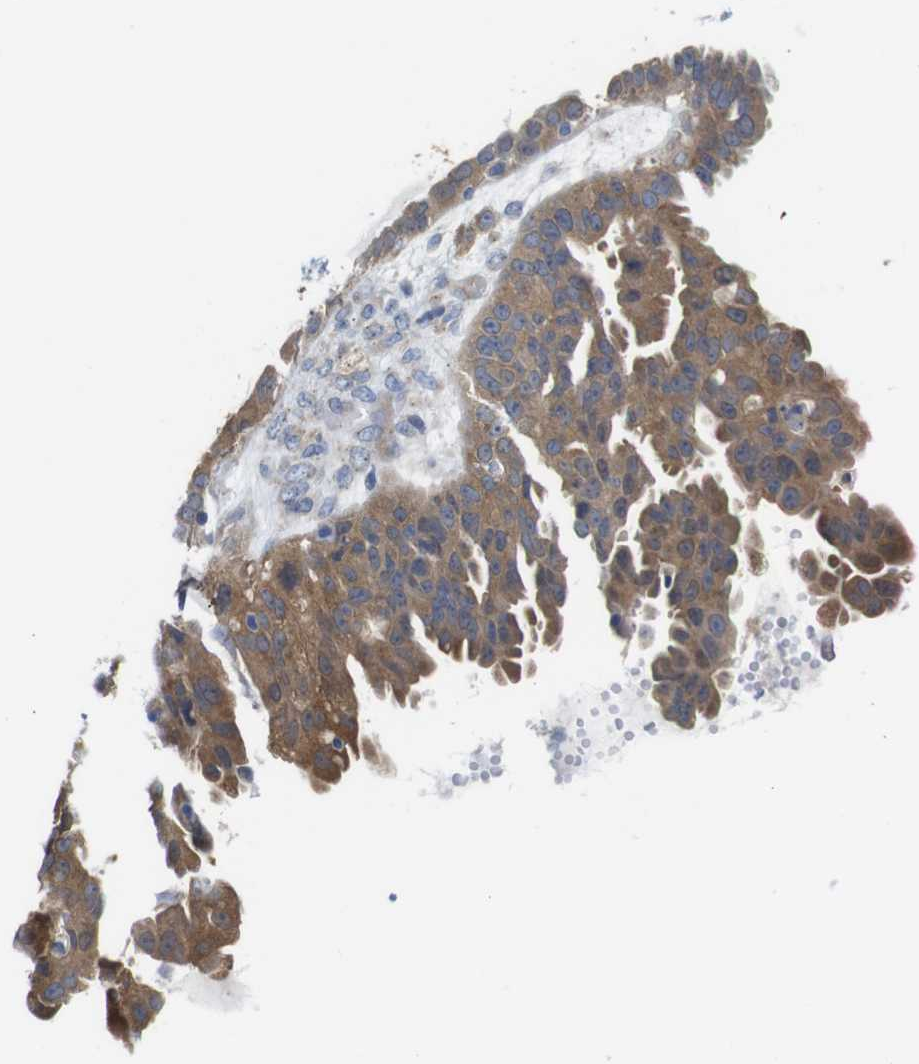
{"staining": {"intensity": "moderate", "quantity": ">75%", "location": "cytoplasmic/membranous"}, "tissue": "ovarian cancer", "cell_type": "Tumor cells", "image_type": "cancer", "snomed": [{"axis": "morphology", "description": "Cystadenocarcinoma, serous, NOS"}, {"axis": "topography", "description": "Ovary"}], "caption": "Tumor cells reveal moderate cytoplasmic/membranous staining in approximately >75% of cells in ovarian cancer. (brown staining indicates protein expression, while blue staining denotes nuclei).", "gene": "DDRGK1", "patient": {"sex": "female", "age": 58}}